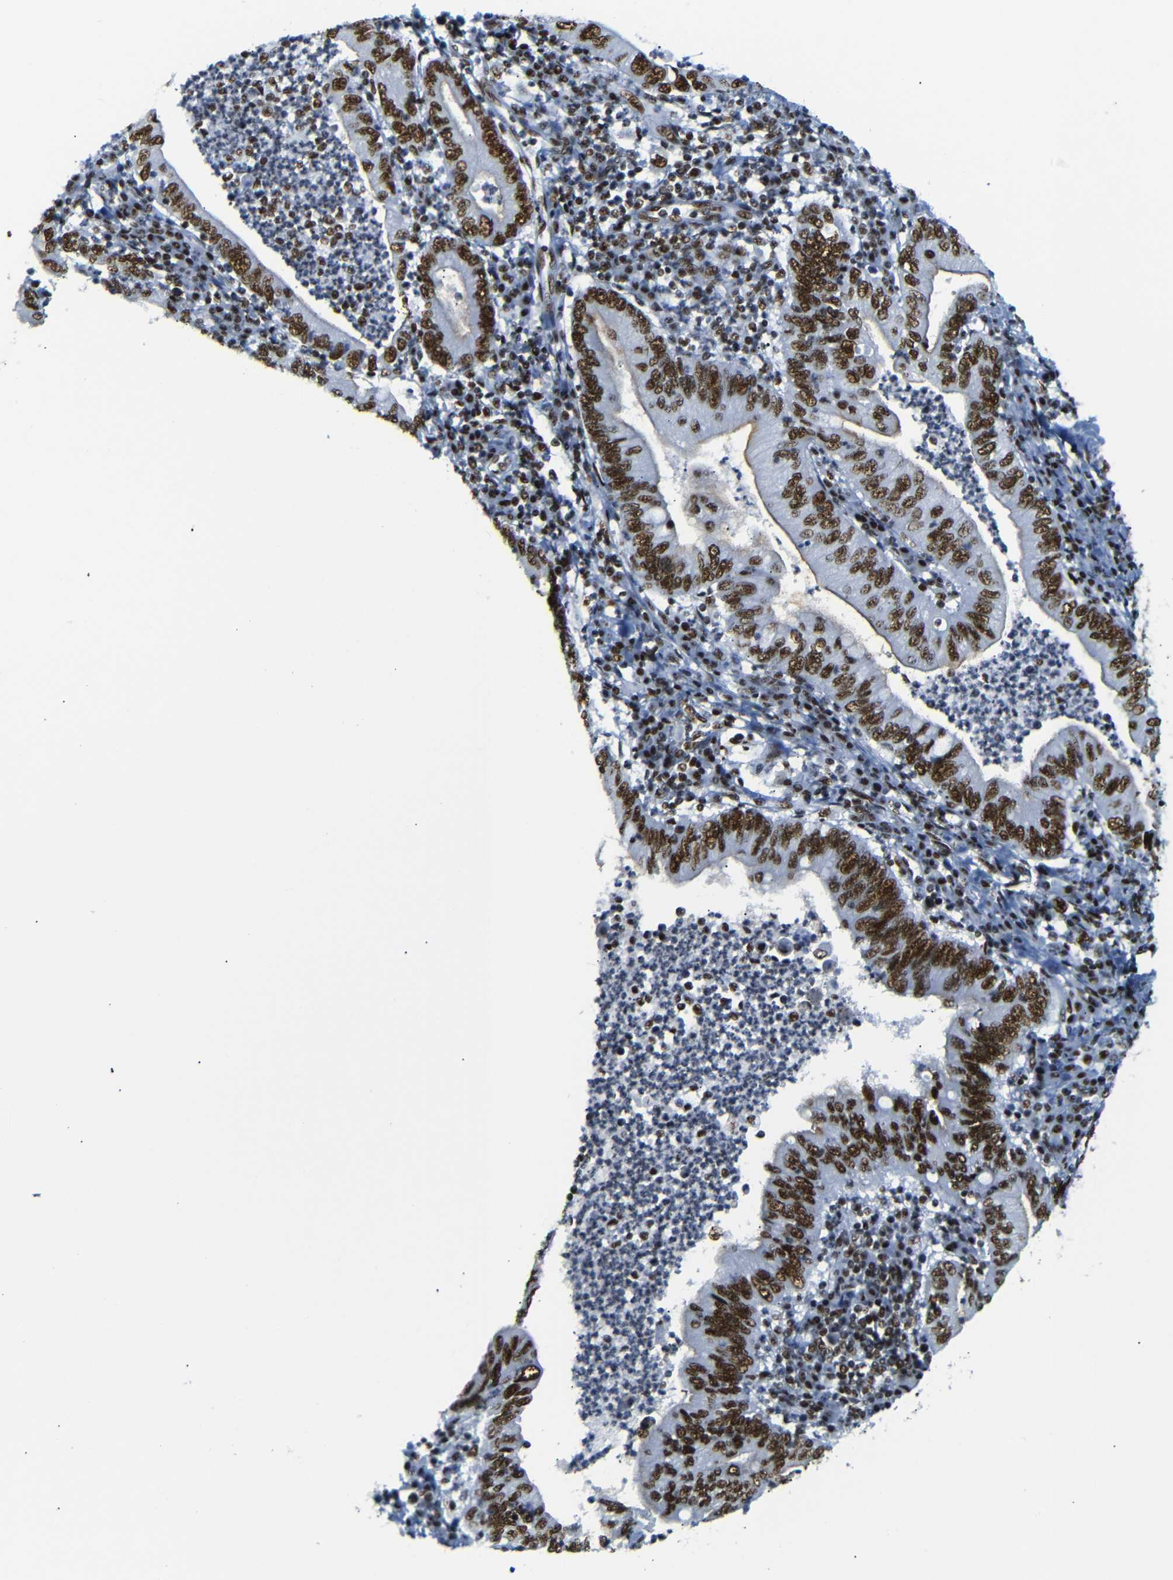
{"staining": {"intensity": "strong", "quantity": ">75%", "location": "nuclear"}, "tissue": "stomach cancer", "cell_type": "Tumor cells", "image_type": "cancer", "snomed": [{"axis": "morphology", "description": "Normal tissue, NOS"}, {"axis": "morphology", "description": "Adenocarcinoma, NOS"}, {"axis": "topography", "description": "Esophagus"}, {"axis": "topography", "description": "Stomach, upper"}, {"axis": "topography", "description": "Peripheral nerve tissue"}], "caption": "Immunohistochemical staining of adenocarcinoma (stomach) displays strong nuclear protein positivity in about >75% of tumor cells.", "gene": "TRA2B", "patient": {"sex": "male", "age": 62}}